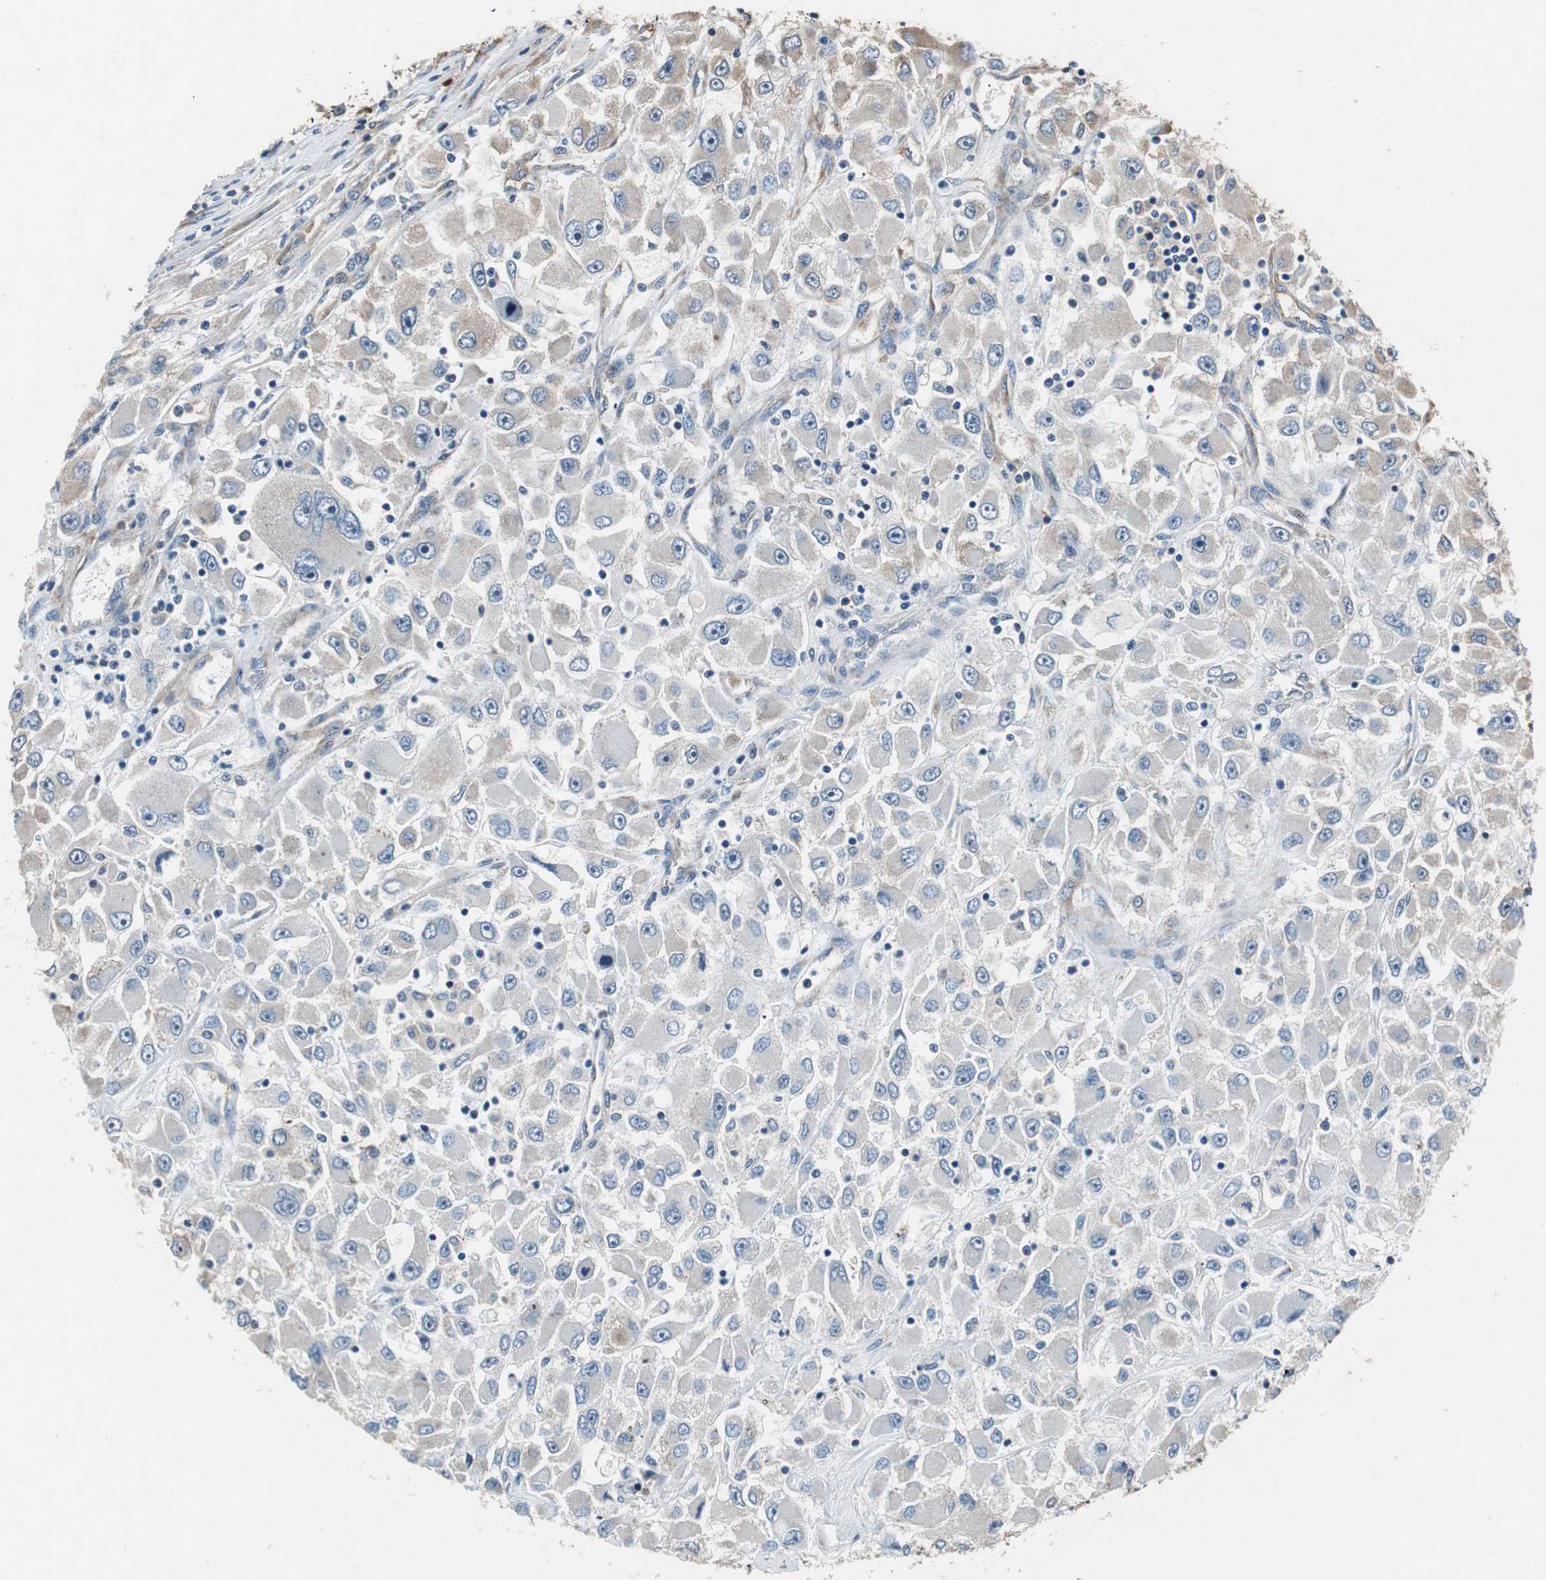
{"staining": {"intensity": "negative", "quantity": "none", "location": "none"}, "tissue": "renal cancer", "cell_type": "Tumor cells", "image_type": "cancer", "snomed": [{"axis": "morphology", "description": "Adenocarcinoma, NOS"}, {"axis": "topography", "description": "Kidney"}], "caption": "The photomicrograph demonstrates no staining of tumor cells in renal cancer (adenocarcinoma). (Brightfield microscopy of DAB (3,3'-diaminobenzidine) immunohistochemistry at high magnification).", "gene": "RPL35", "patient": {"sex": "female", "age": 52}}